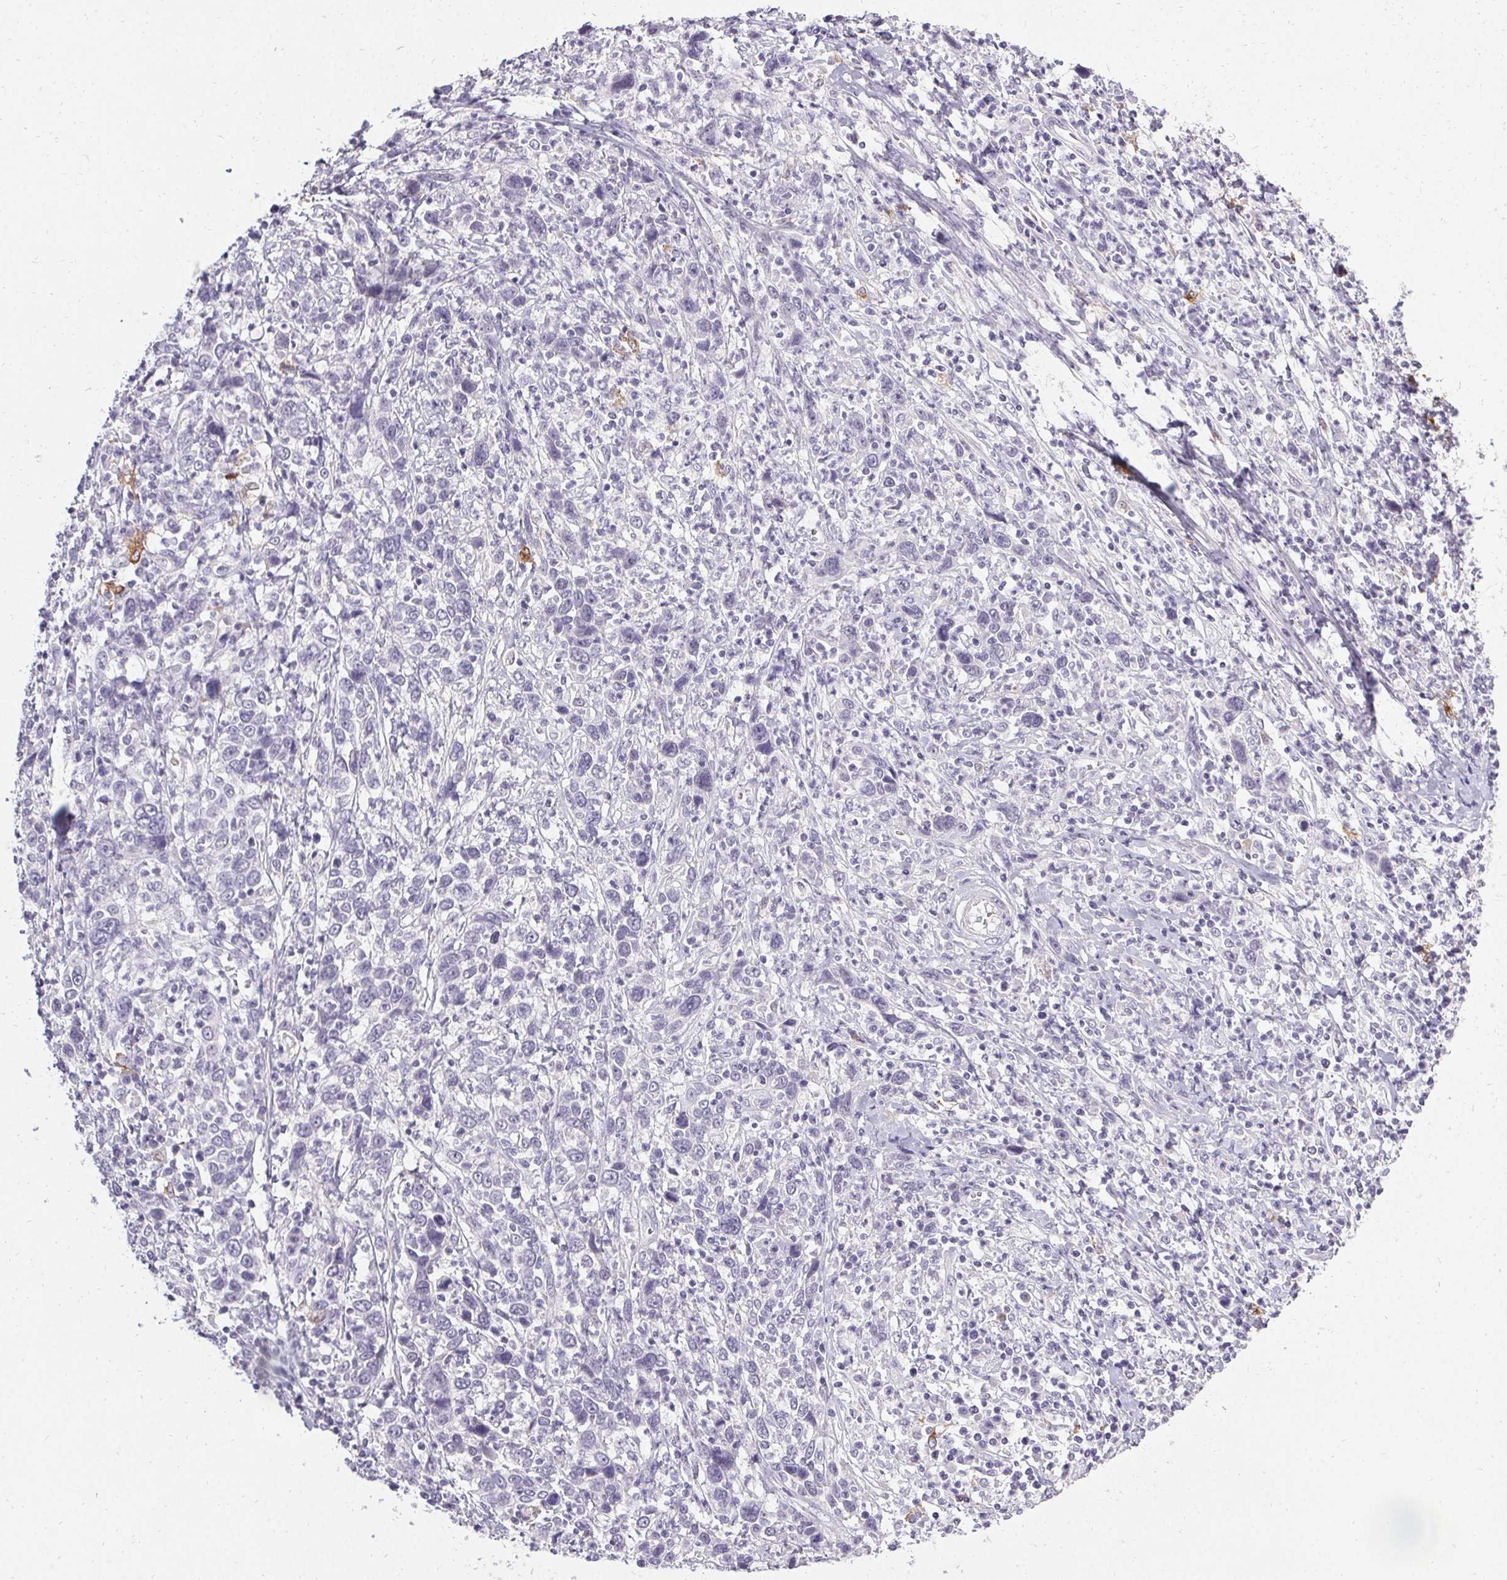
{"staining": {"intensity": "negative", "quantity": "none", "location": "none"}, "tissue": "cervical cancer", "cell_type": "Tumor cells", "image_type": "cancer", "snomed": [{"axis": "morphology", "description": "Squamous cell carcinoma, NOS"}, {"axis": "topography", "description": "Cervix"}], "caption": "Squamous cell carcinoma (cervical) was stained to show a protein in brown. There is no significant staining in tumor cells.", "gene": "PMEL", "patient": {"sex": "female", "age": 46}}